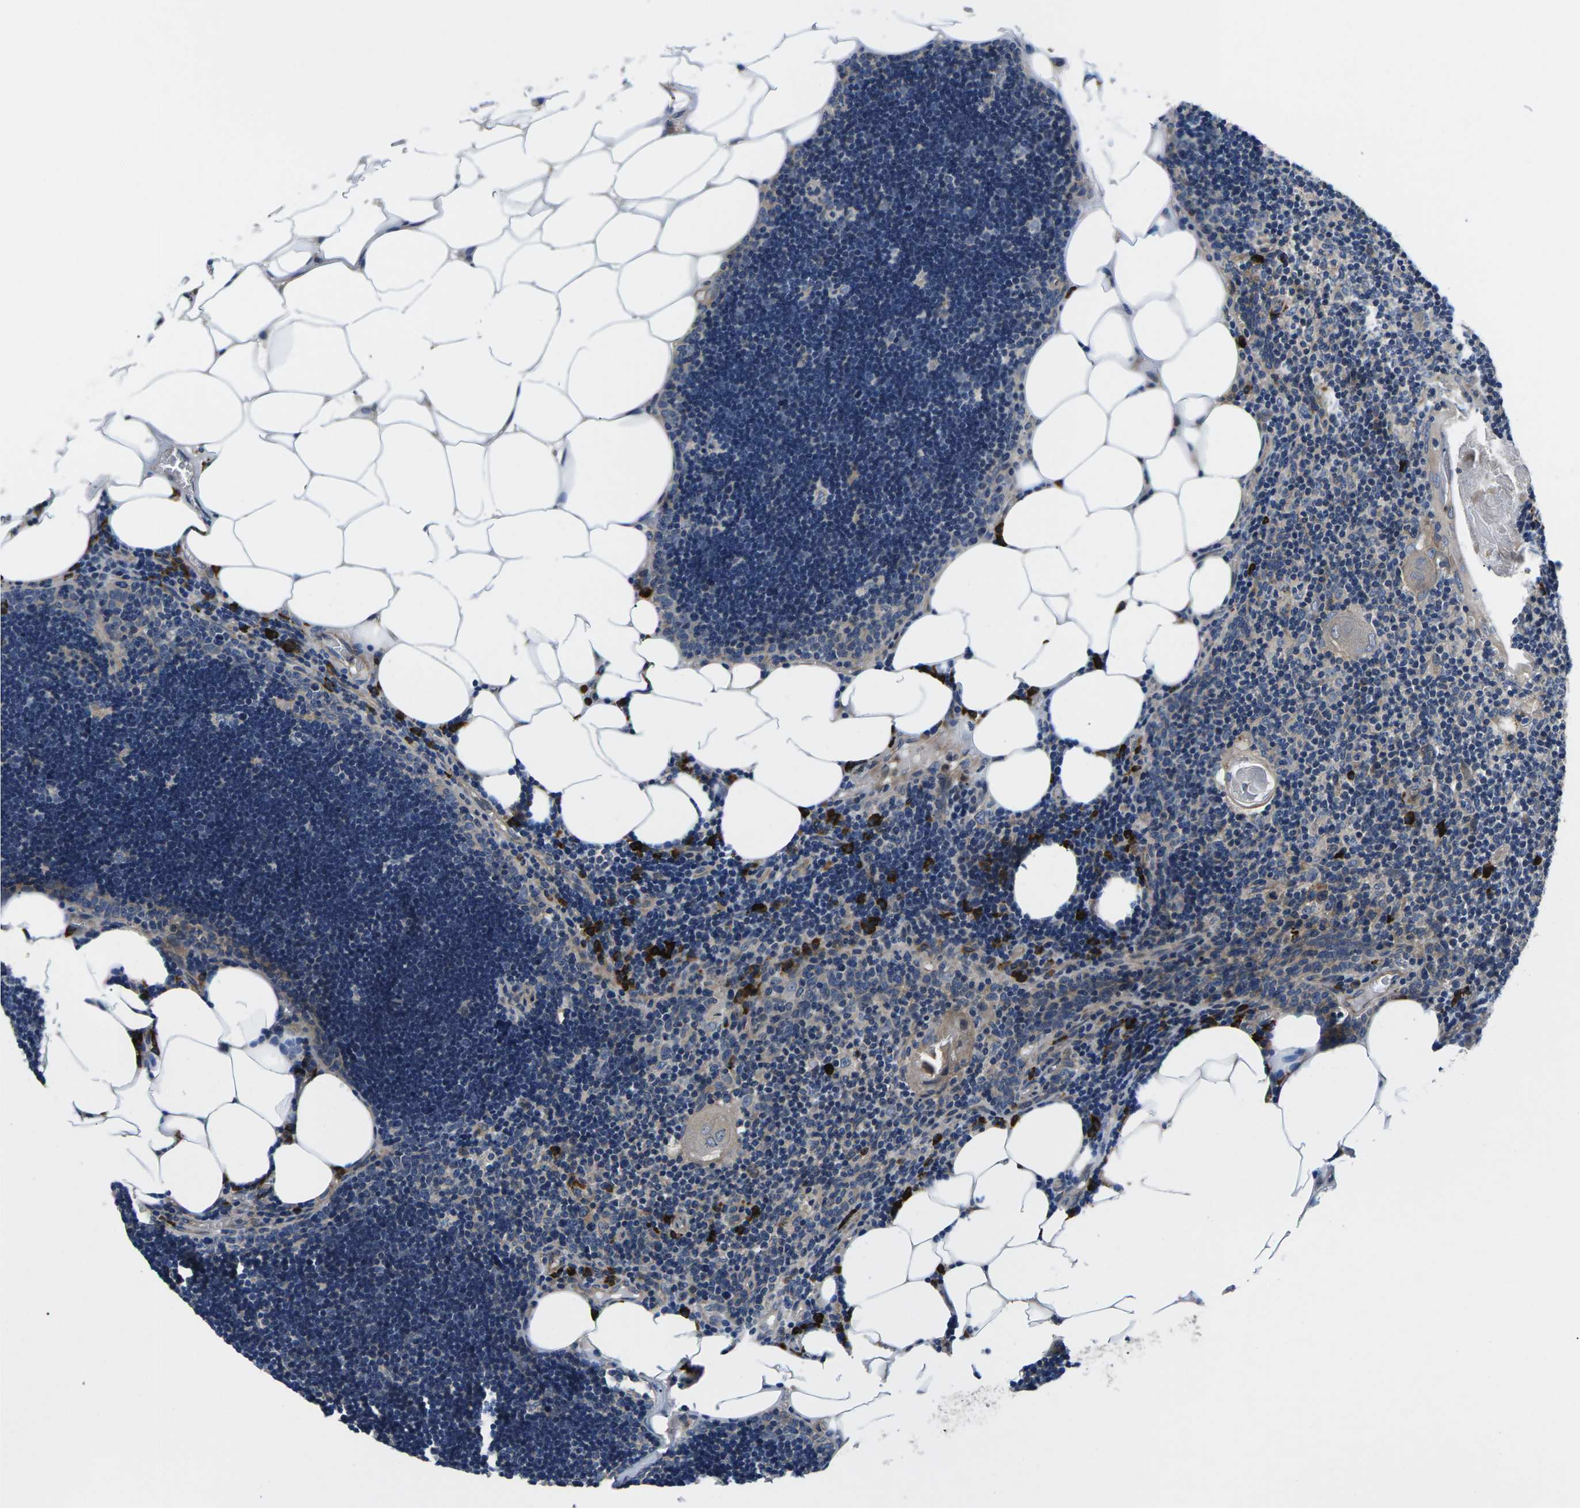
{"staining": {"intensity": "weak", "quantity": "25%-75%", "location": "cytoplasmic/membranous"}, "tissue": "lymph node", "cell_type": "Germinal center cells", "image_type": "normal", "snomed": [{"axis": "morphology", "description": "Normal tissue, NOS"}, {"axis": "topography", "description": "Lymph node"}], "caption": "About 25%-75% of germinal center cells in benign human lymph node demonstrate weak cytoplasmic/membranous protein expression as visualized by brown immunohistochemical staining.", "gene": "PLCE1", "patient": {"sex": "male", "age": 33}}